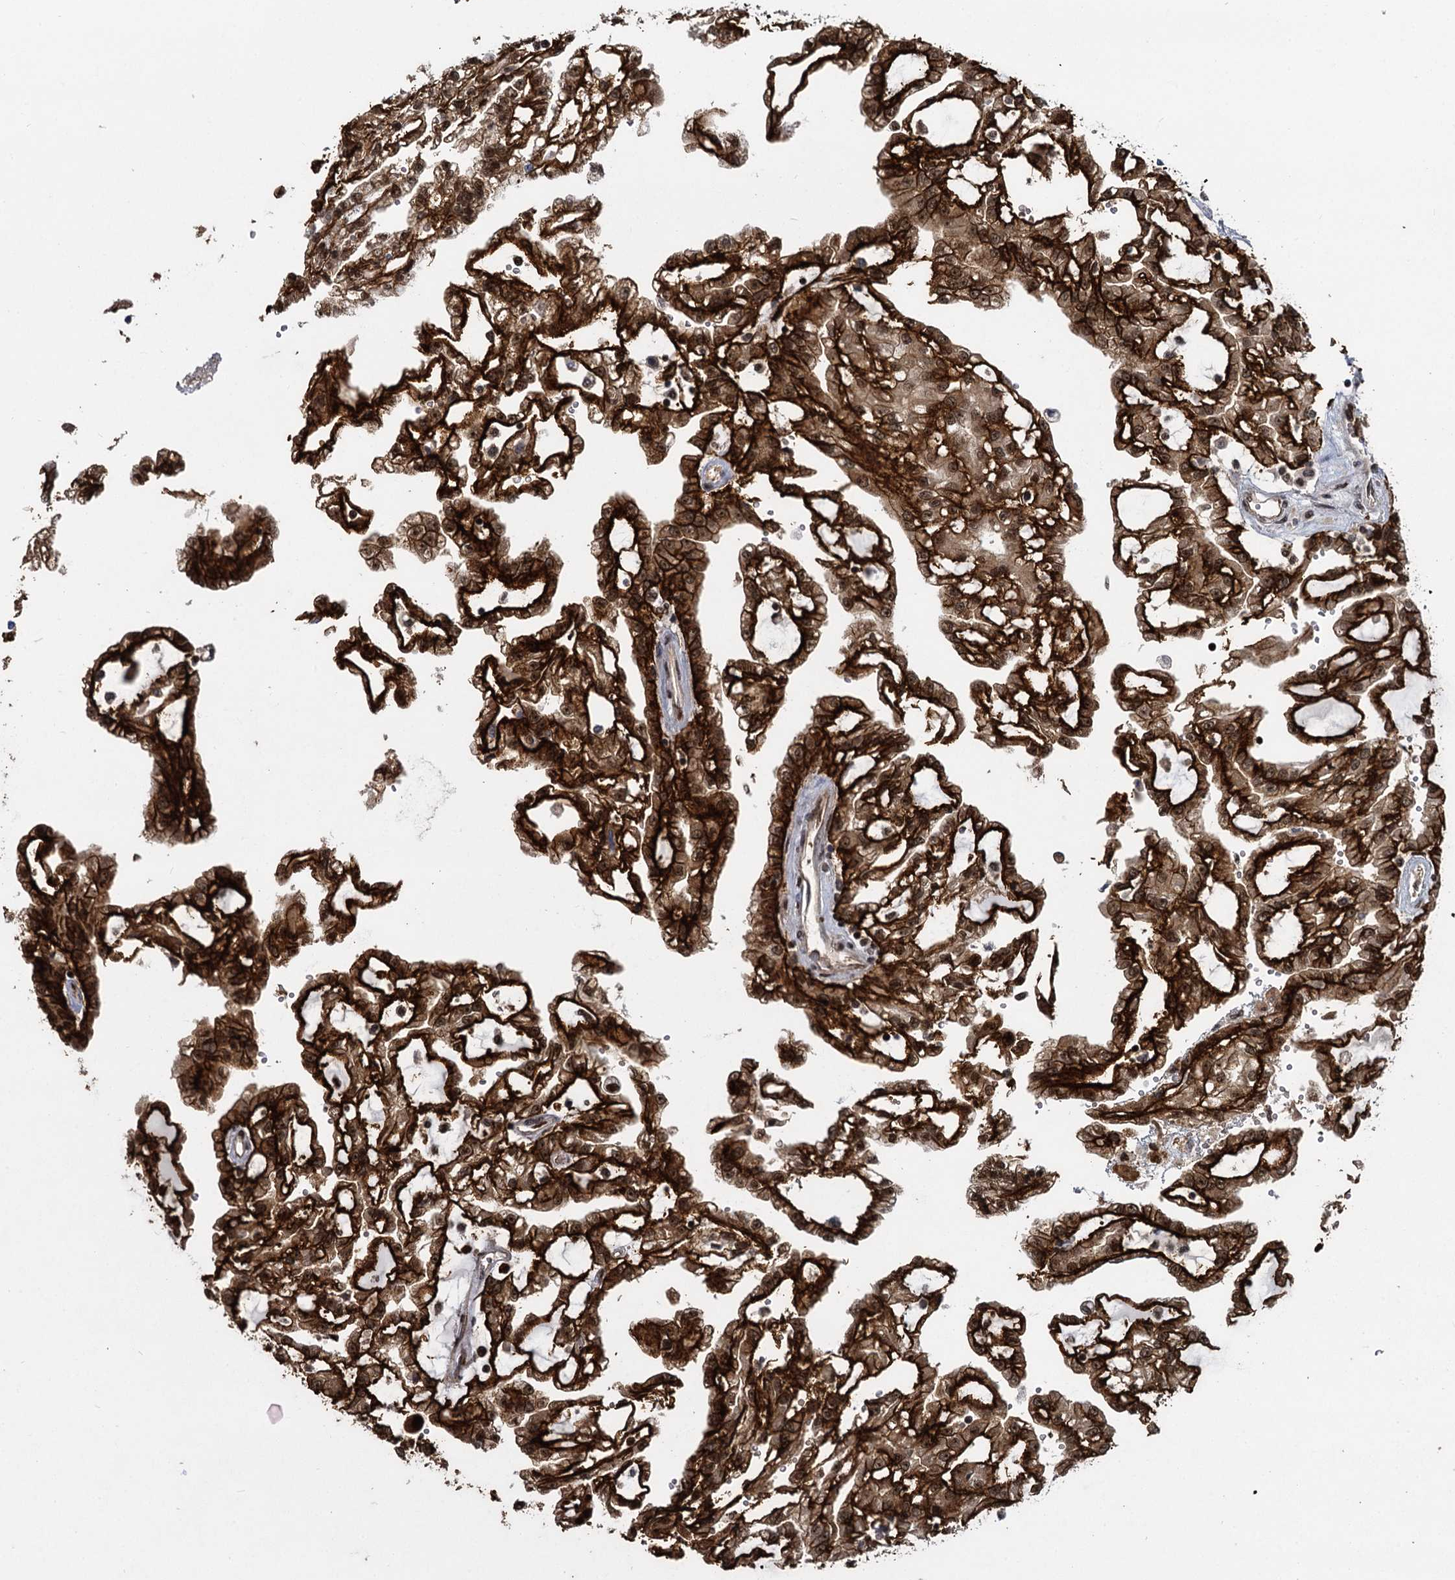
{"staining": {"intensity": "strong", "quantity": ">75%", "location": "cytoplasmic/membranous,nuclear"}, "tissue": "renal cancer", "cell_type": "Tumor cells", "image_type": "cancer", "snomed": [{"axis": "morphology", "description": "Adenocarcinoma, NOS"}, {"axis": "topography", "description": "Kidney"}], "caption": "Strong cytoplasmic/membranous and nuclear staining for a protein is seen in about >75% of tumor cells of renal adenocarcinoma using IHC.", "gene": "ANKRD49", "patient": {"sex": "male", "age": 63}}